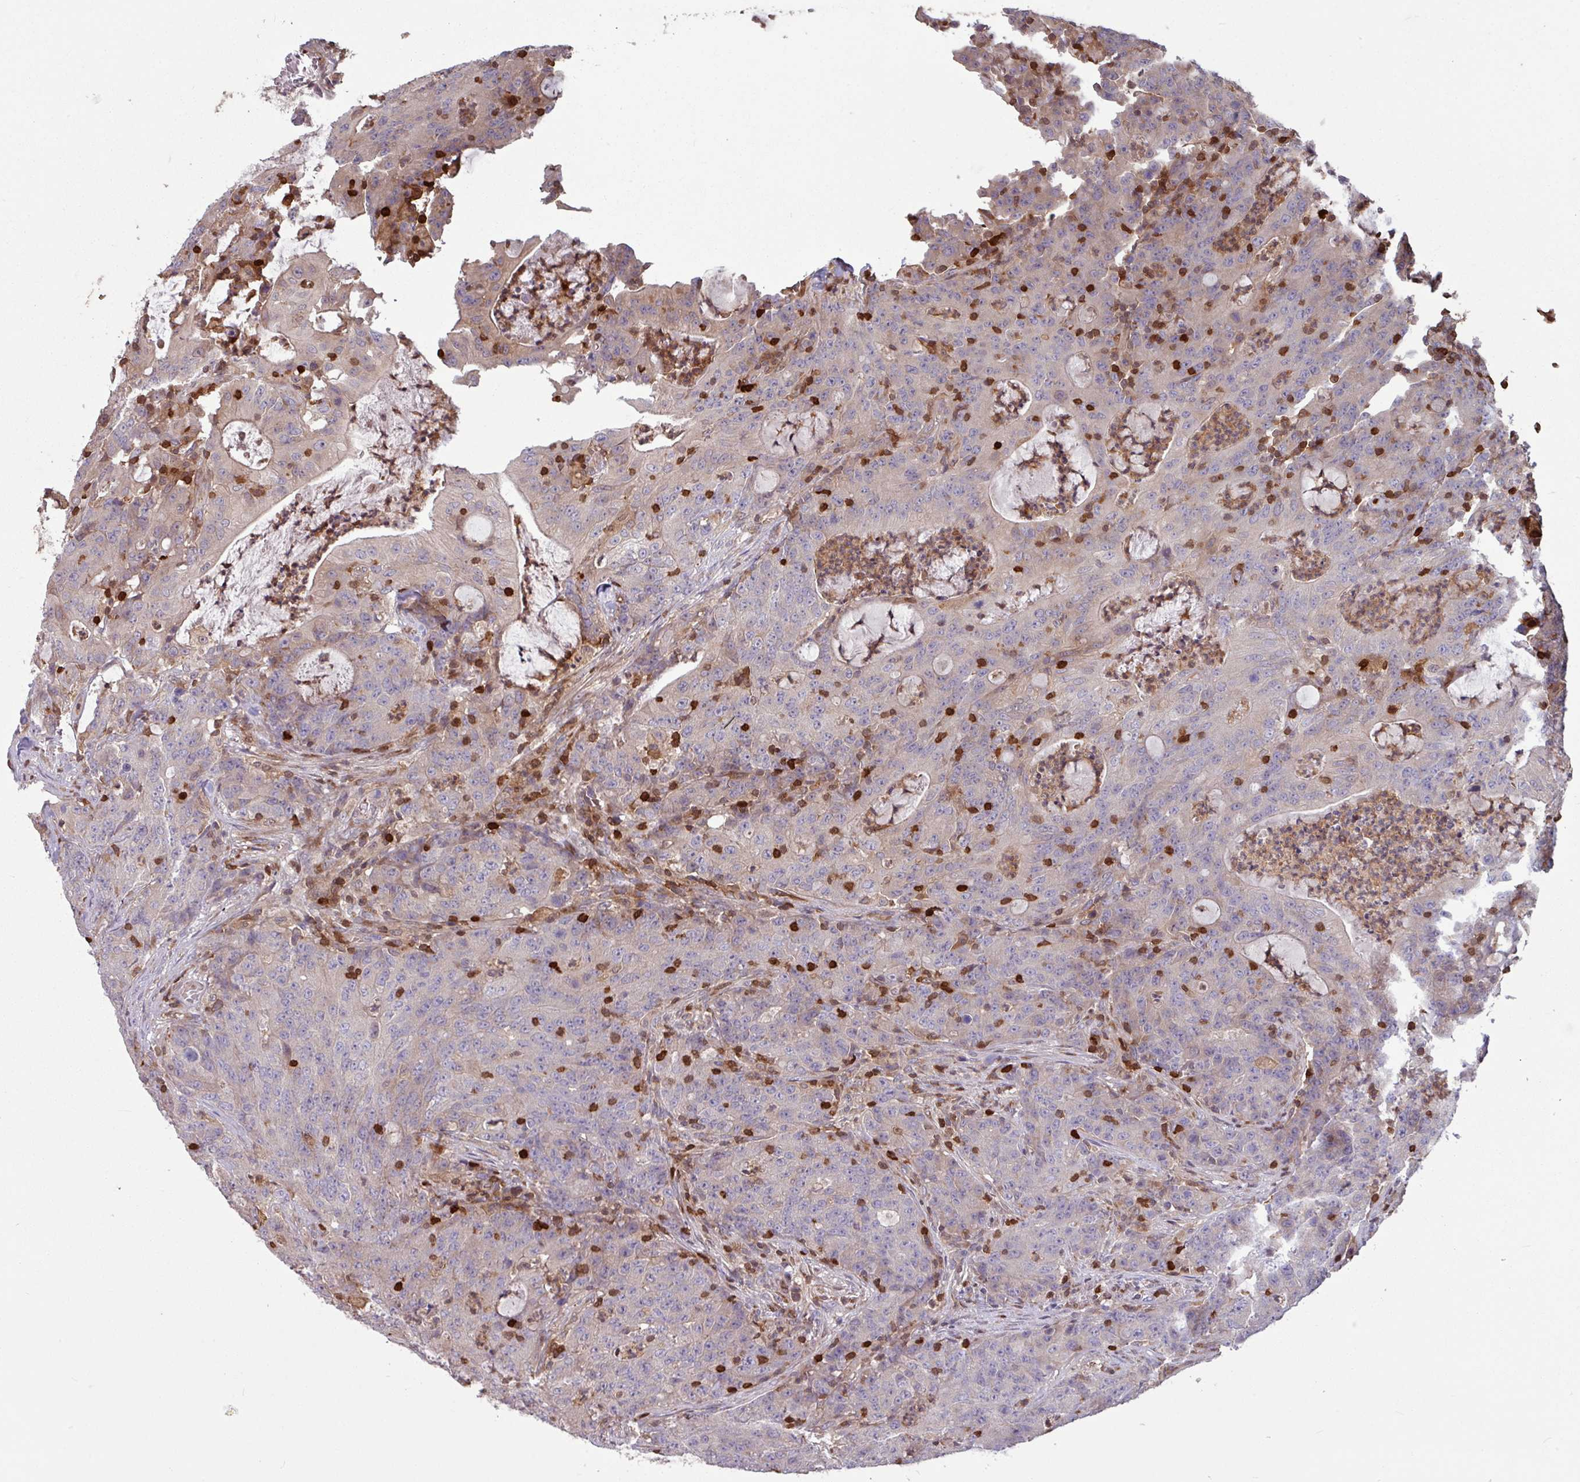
{"staining": {"intensity": "negative", "quantity": "none", "location": "none"}, "tissue": "colorectal cancer", "cell_type": "Tumor cells", "image_type": "cancer", "snomed": [{"axis": "morphology", "description": "Adenocarcinoma, NOS"}, {"axis": "topography", "description": "Colon"}], "caption": "This is a image of IHC staining of colorectal cancer, which shows no staining in tumor cells. (Stains: DAB immunohistochemistry with hematoxylin counter stain, Microscopy: brightfield microscopy at high magnification).", "gene": "SEC61G", "patient": {"sex": "male", "age": 83}}